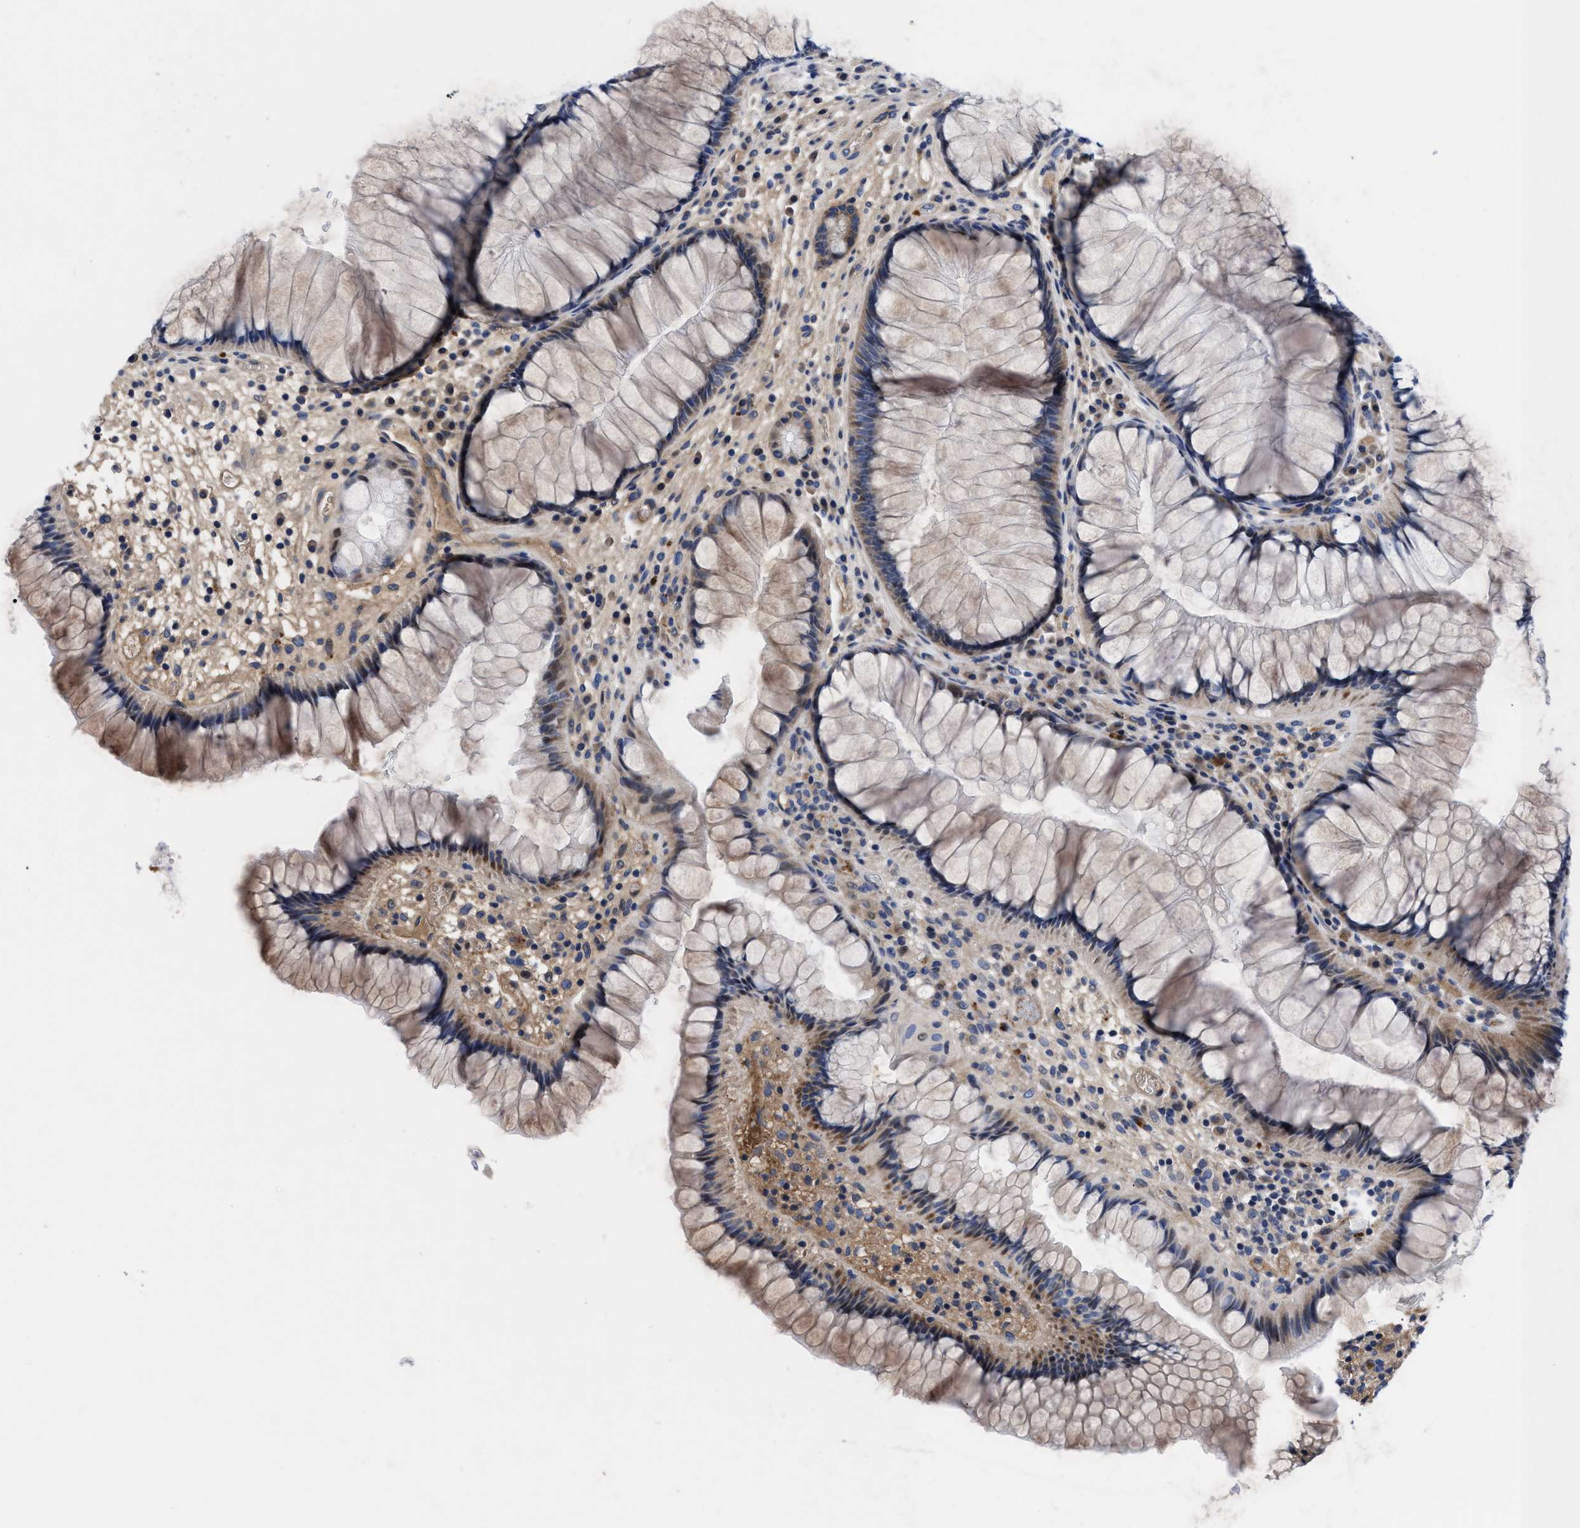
{"staining": {"intensity": "weak", "quantity": "<25%", "location": "cytoplasmic/membranous"}, "tissue": "rectum", "cell_type": "Glandular cells", "image_type": "normal", "snomed": [{"axis": "morphology", "description": "Normal tissue, NOS"}, {"axis": "topography", "description": "Rectum"}], "caption": "This is an IHC micrograph of normal rectum. There is no staining in glandular cells.", "gene": "DHRS13", "patient": {"sex": "male", "age": 51}}